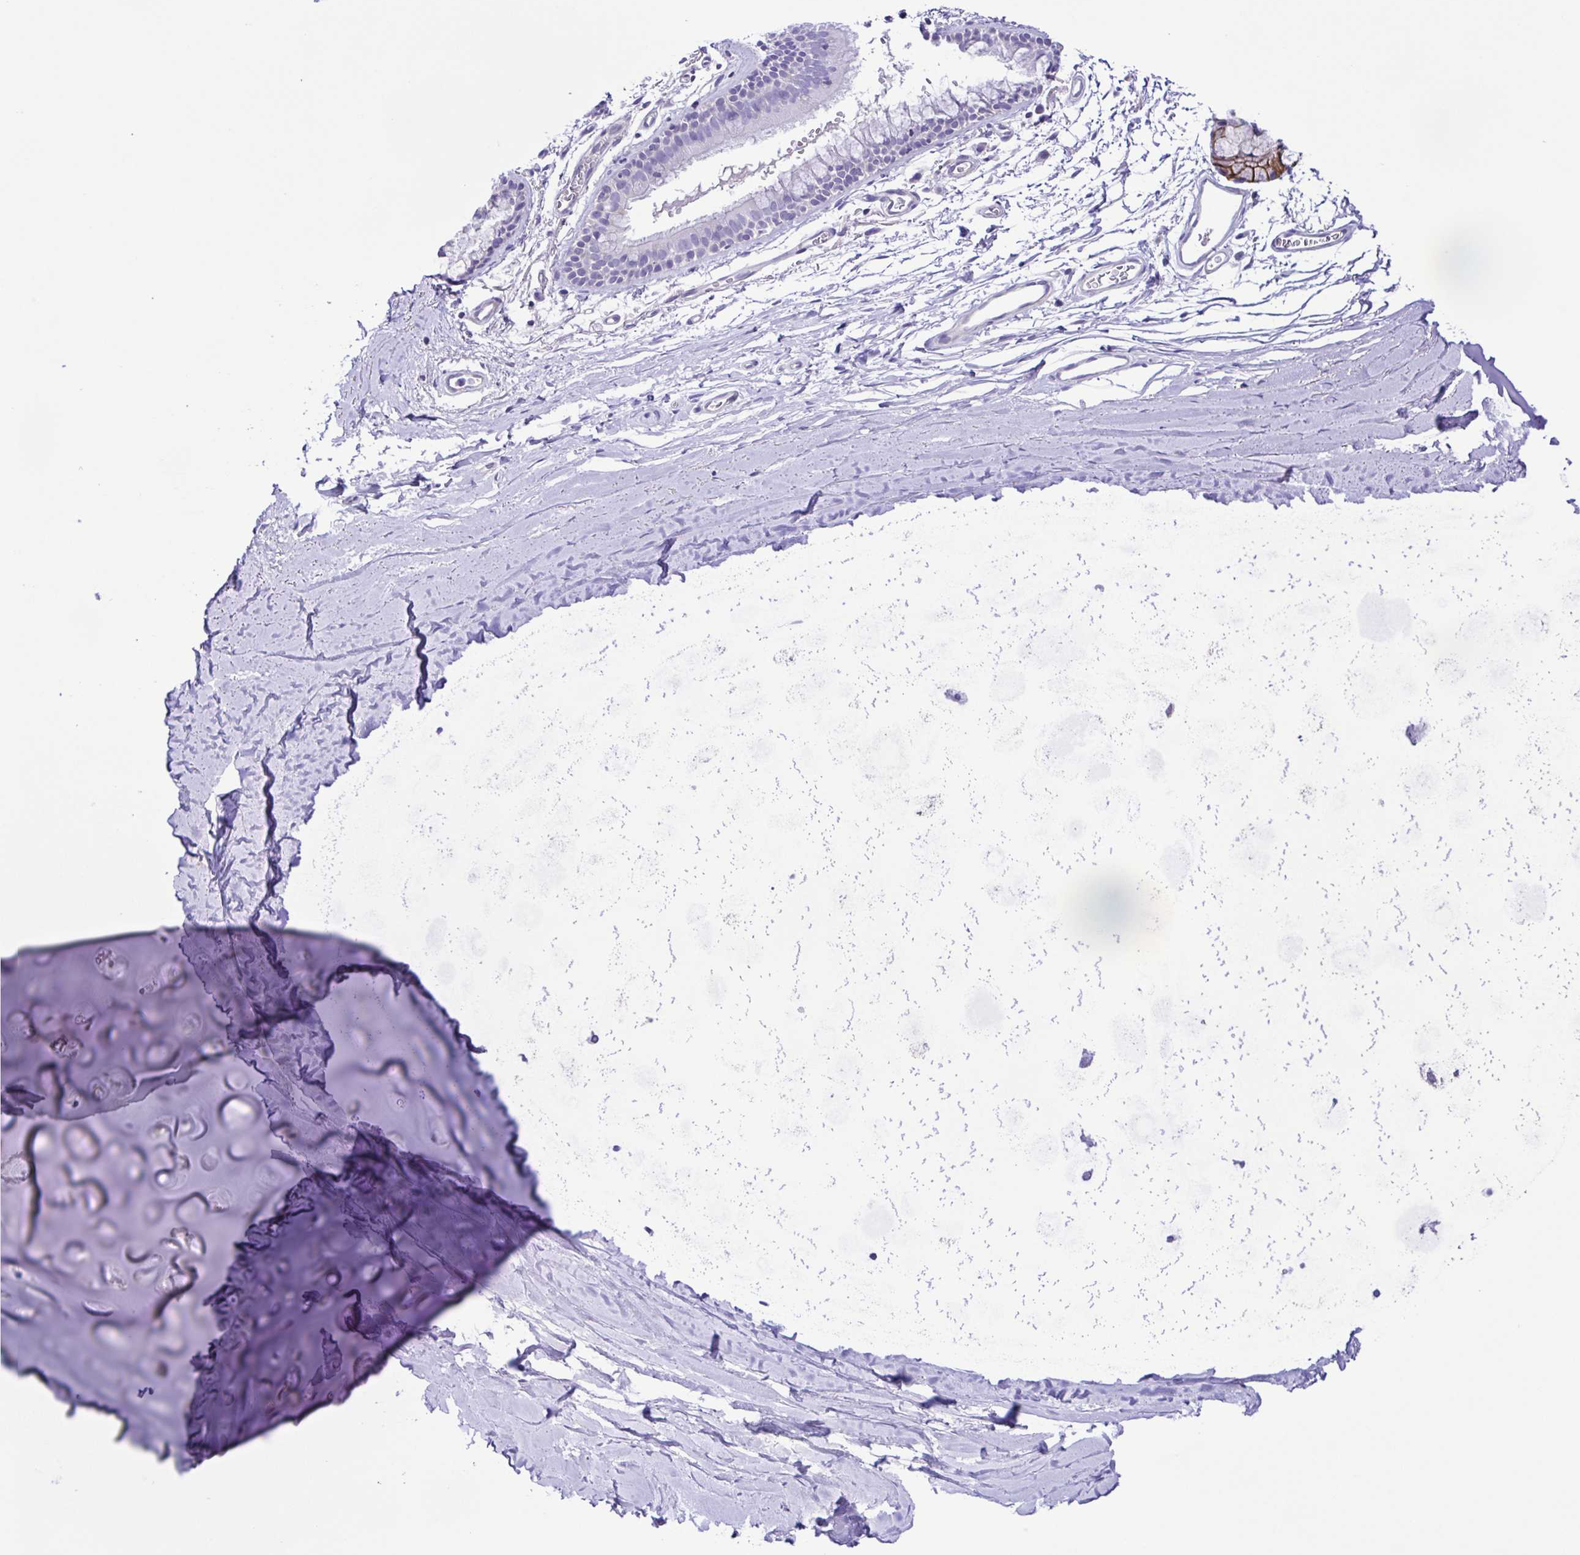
{"staining": {"intensity": "negative", "quantity": "none", "location": "none"}, "tissue": "adipose tissue", "cell_type": "Adipocytes", "image_type": "normal", "snomed": [{"axis": "morphology", "description": "Normal tissue, NOS"}, {"axis": "topography", "description": "Cartilage tissue"}, {"axis": "topography", "description": "Bronchus"}], "caption": "DAB (3,3'-diaminobenzidine) immunohistochemical staining of unremarkable human adipose tissue shows no significant expression in adipocytes.", "gene": "ISM2", "patient": {"sex": "female", "age": 79}}